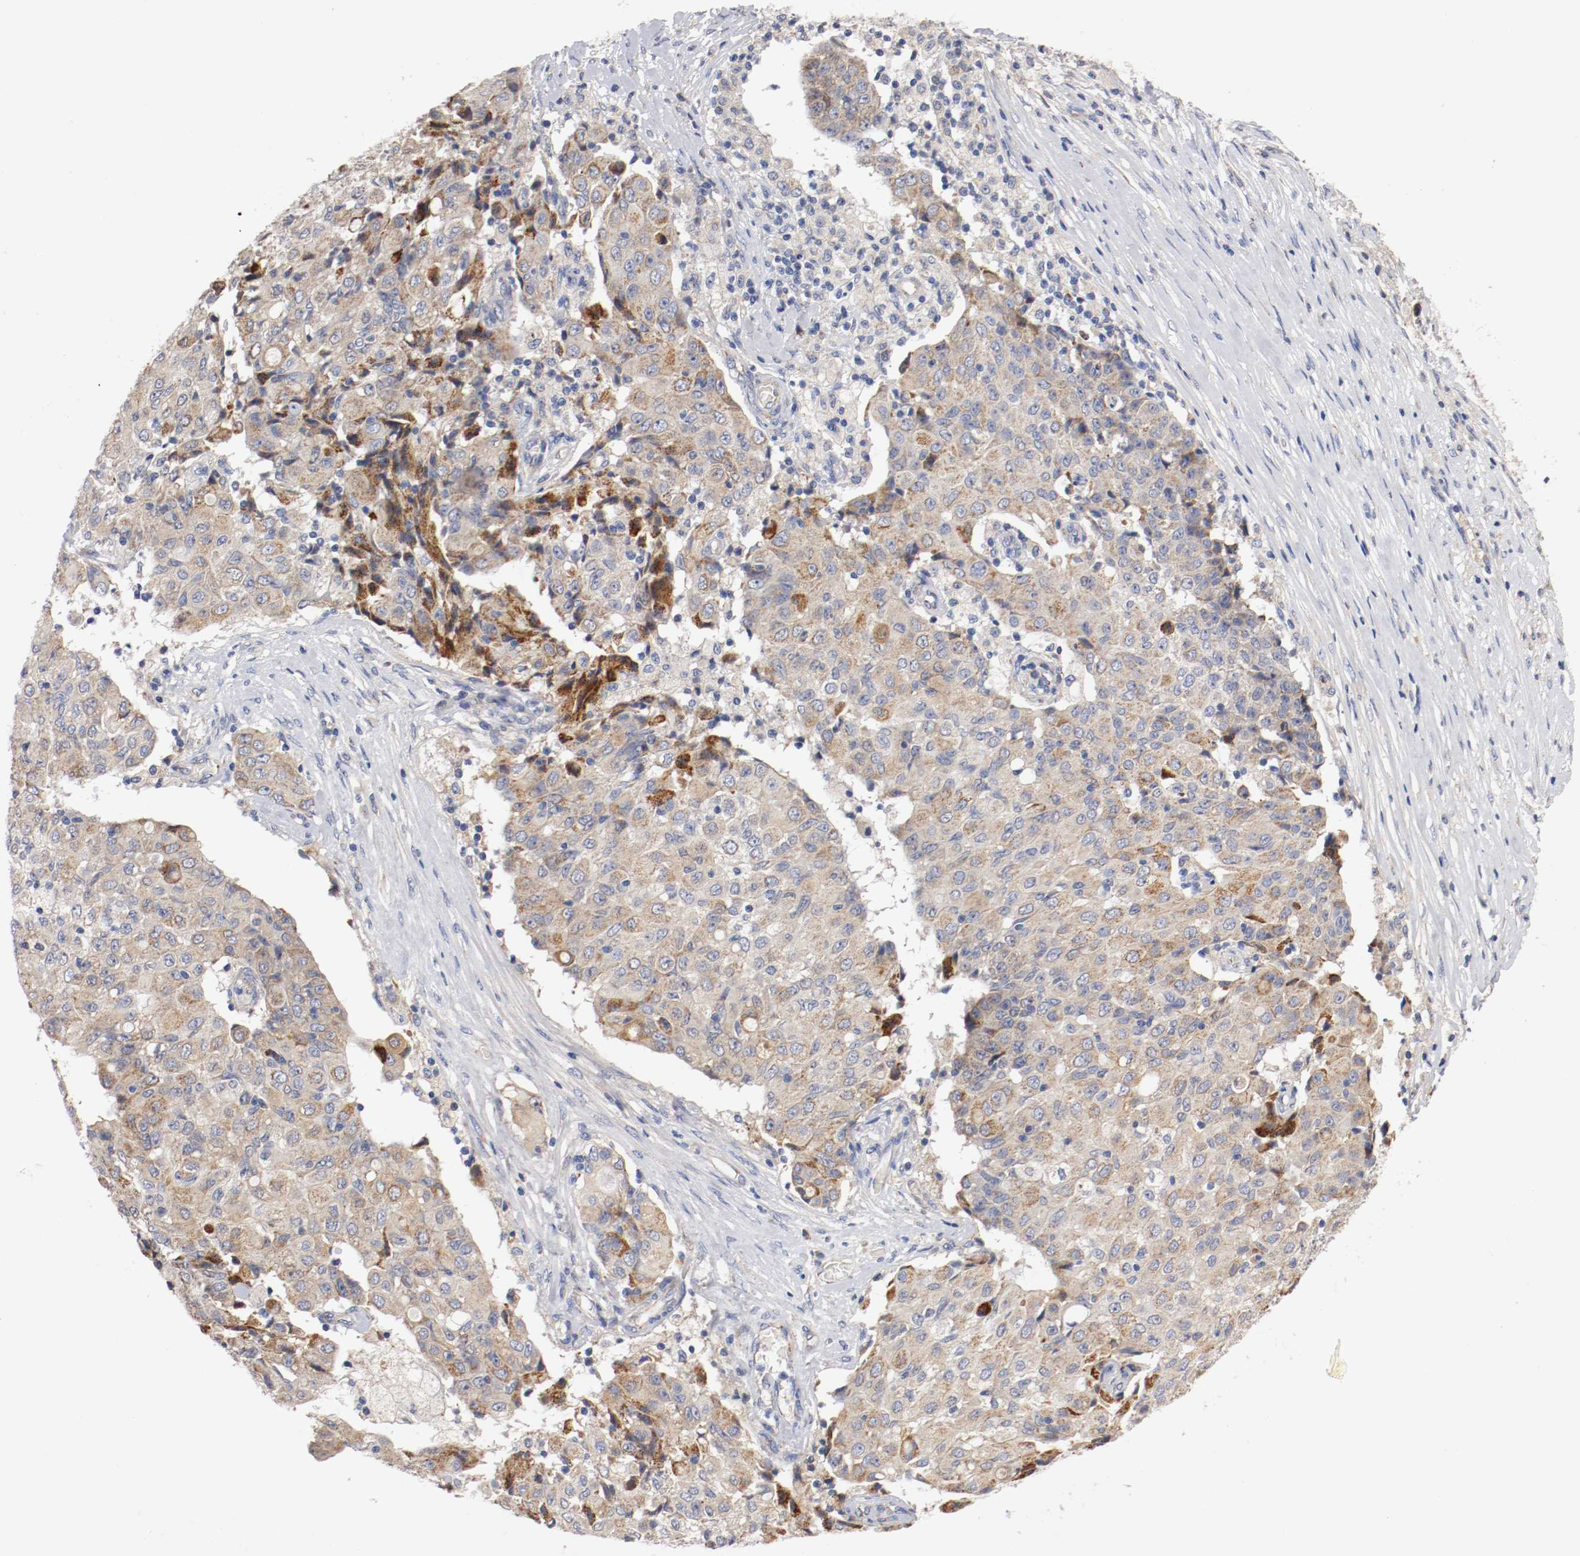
{"staining": {"intensity": "moderate", "quantity": ">75%", "location": "cytoplasmic/membranous"}, "tissue": "ovarian cancer", "cell_type": "Tumor cells", "image_type": "cancer", "snomed": [{"axis": "morphology", "description": "Carcinoma, endometroid"}, {"axis": "topography", "description": "Ovary"}], "caption": "The micrograph reveals a brown stain indicating the presence of a protein in the cytoplasmic/membranous of tumor cells in ovarian cancer. (DAB (3,3'-diaminobenzidine) = brown stain, brightfield microscopy at high magnification).", "gene": "PCSK6", "patient": {"sex": "female", "age": 42}}